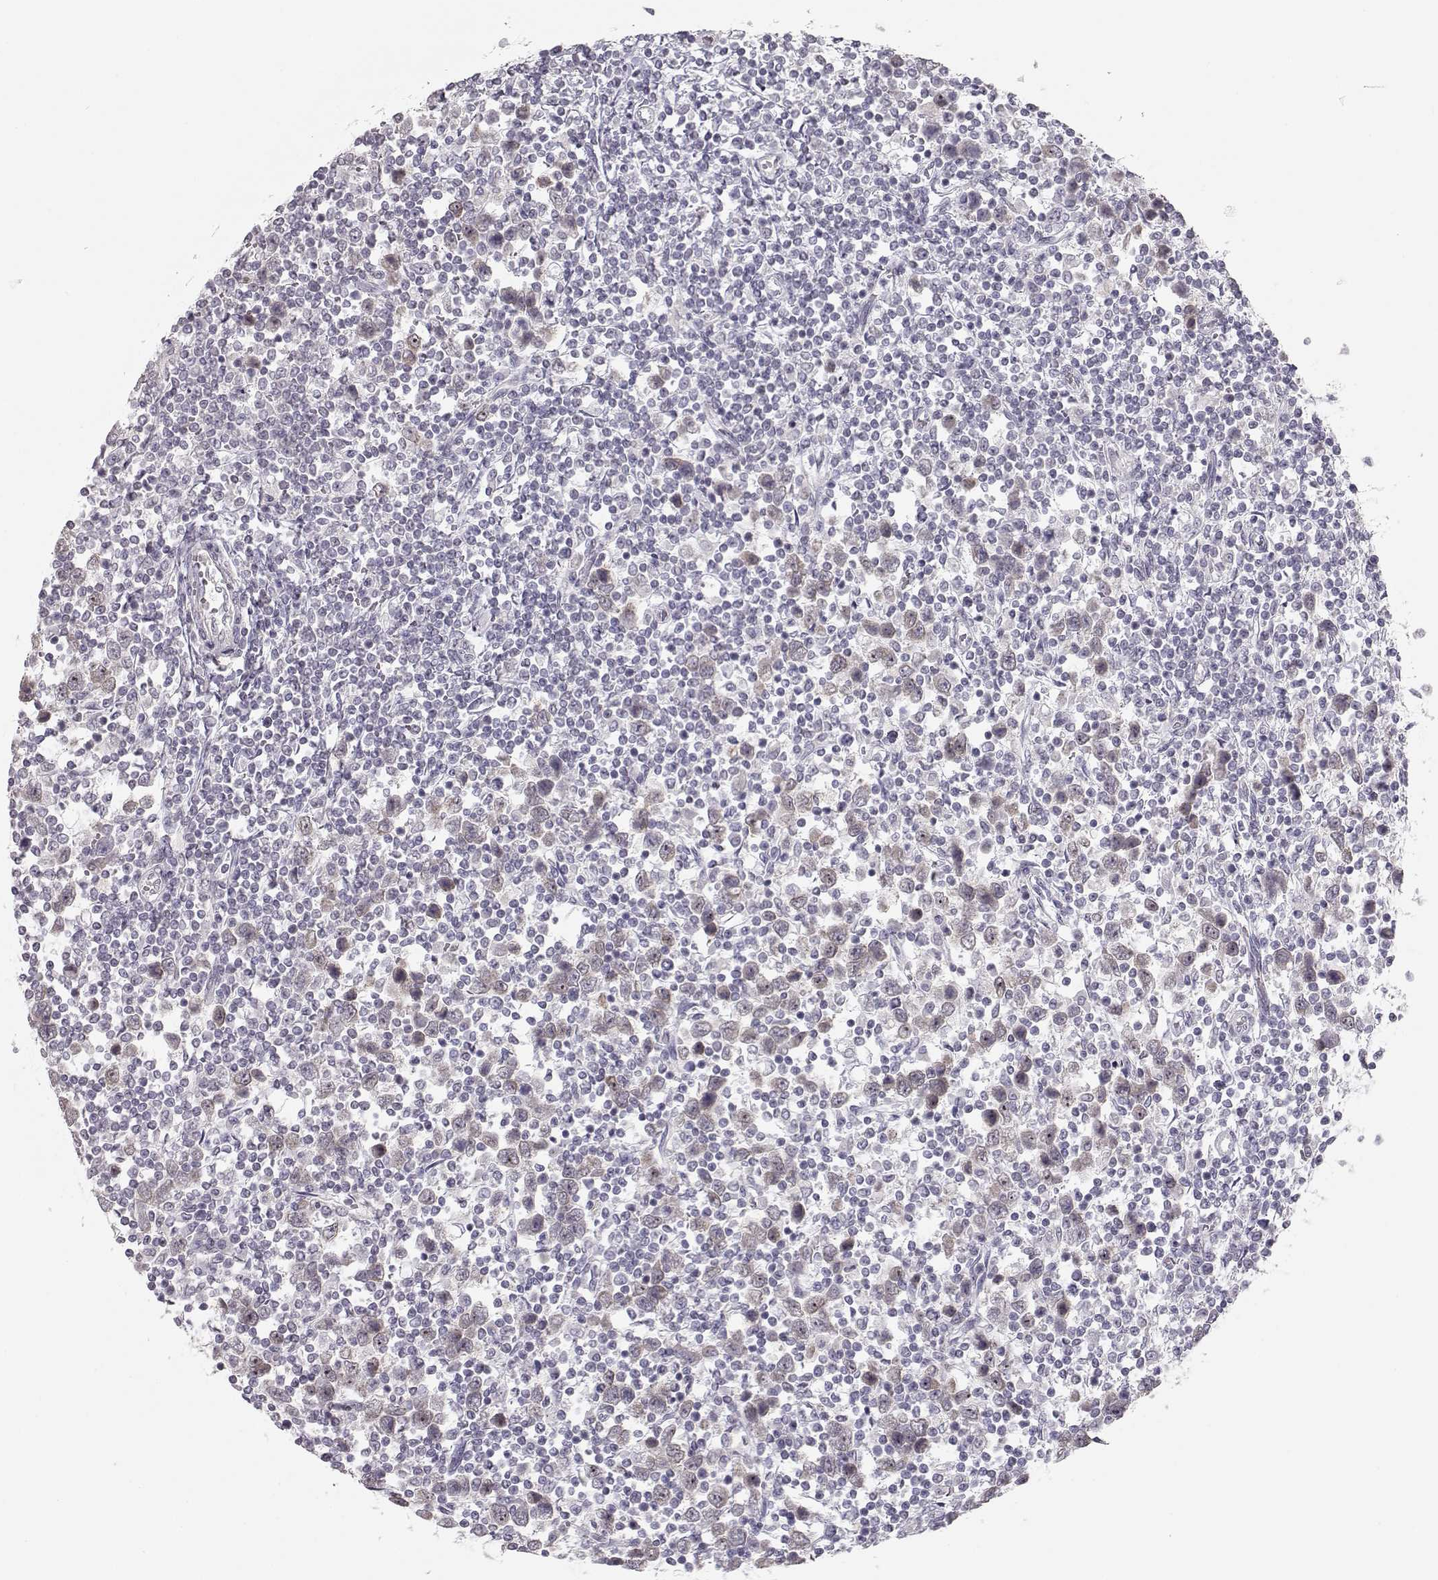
{"staining": {"intensity": "negative", "quantity": "none", "location": "none"}, "tissue": "testis cancer", "cell_type": "Tumor cells", "image_type": "cancer", "snomed": [{"axis": "morphology", "description": "Normal tissue, NOS"}, {"axis": "morphology", "description": "Seminoma, NOS"}, {"axis": "topography", "description": "Testis"}, {"axis": "topography", "description": "Epididymis"}], "caption": "Immunohistochemistry photomicrograph of neoplastic tissue: human seminoma (testis) stained with DAB displays no significant protein expression in tumor cells.", "gene": "FAM205A", "patient": {"sex": "male", "age": 34}}